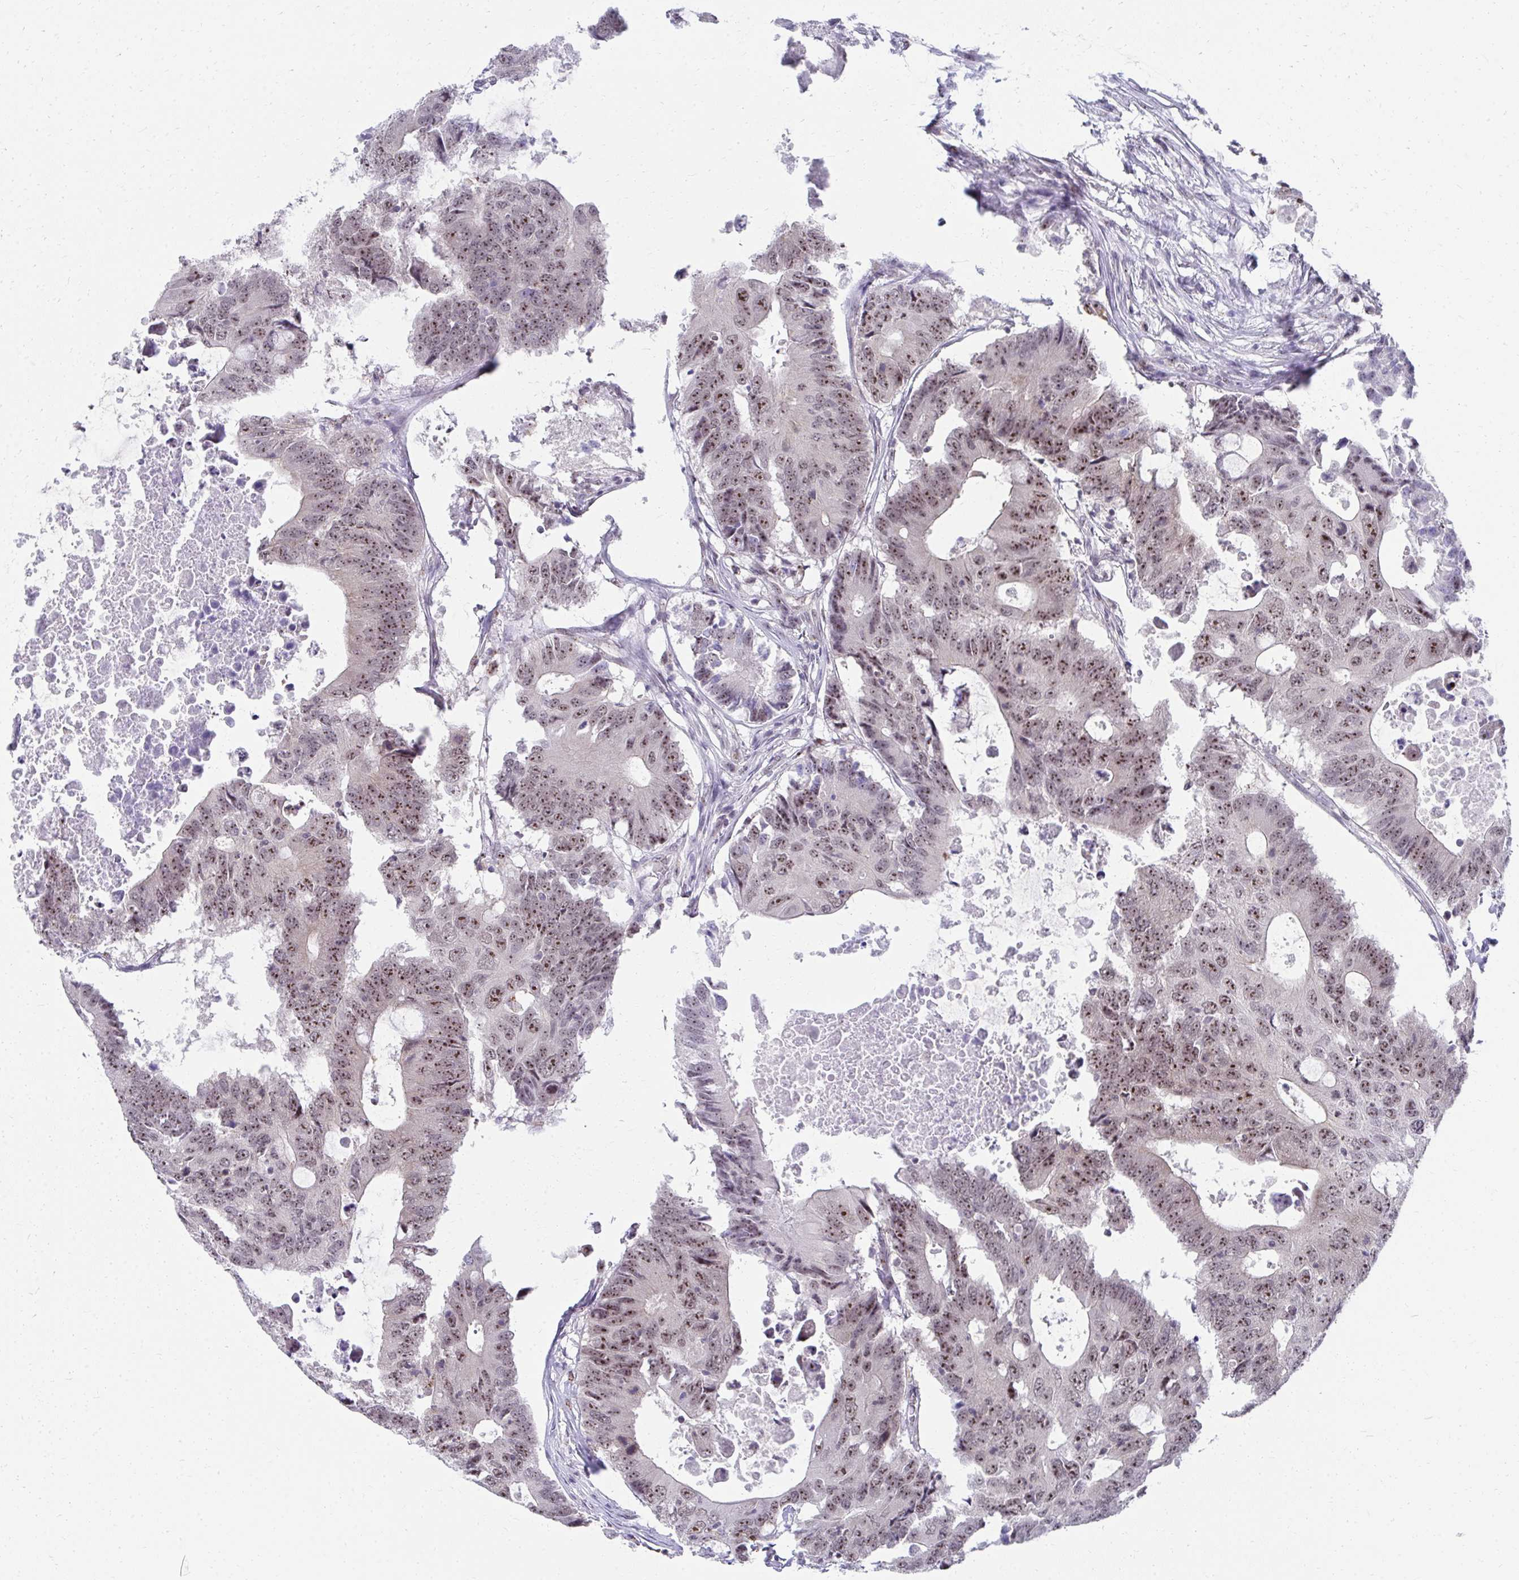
{"staining": {"intensity": "moderate", "quantity": ">75%", "location": "nuclear"}, "tissue": "colorectal cancer", "cell_type": "Tumor cells", "image_type": "cancer", "snomed": [{"axis": "morphology", "description": "Adenocarcinoma, NOS"}, {"axis": "topography", "description": "Colon"}], "caption": "An IHC micrograph of neoplastic tissue is shown. Protein staining in brown shows moderate nuclear positivity in colorectal cancer within tumor cells.", "gene": "HIRA", "patient": {"sex": "male", "age": 71}}